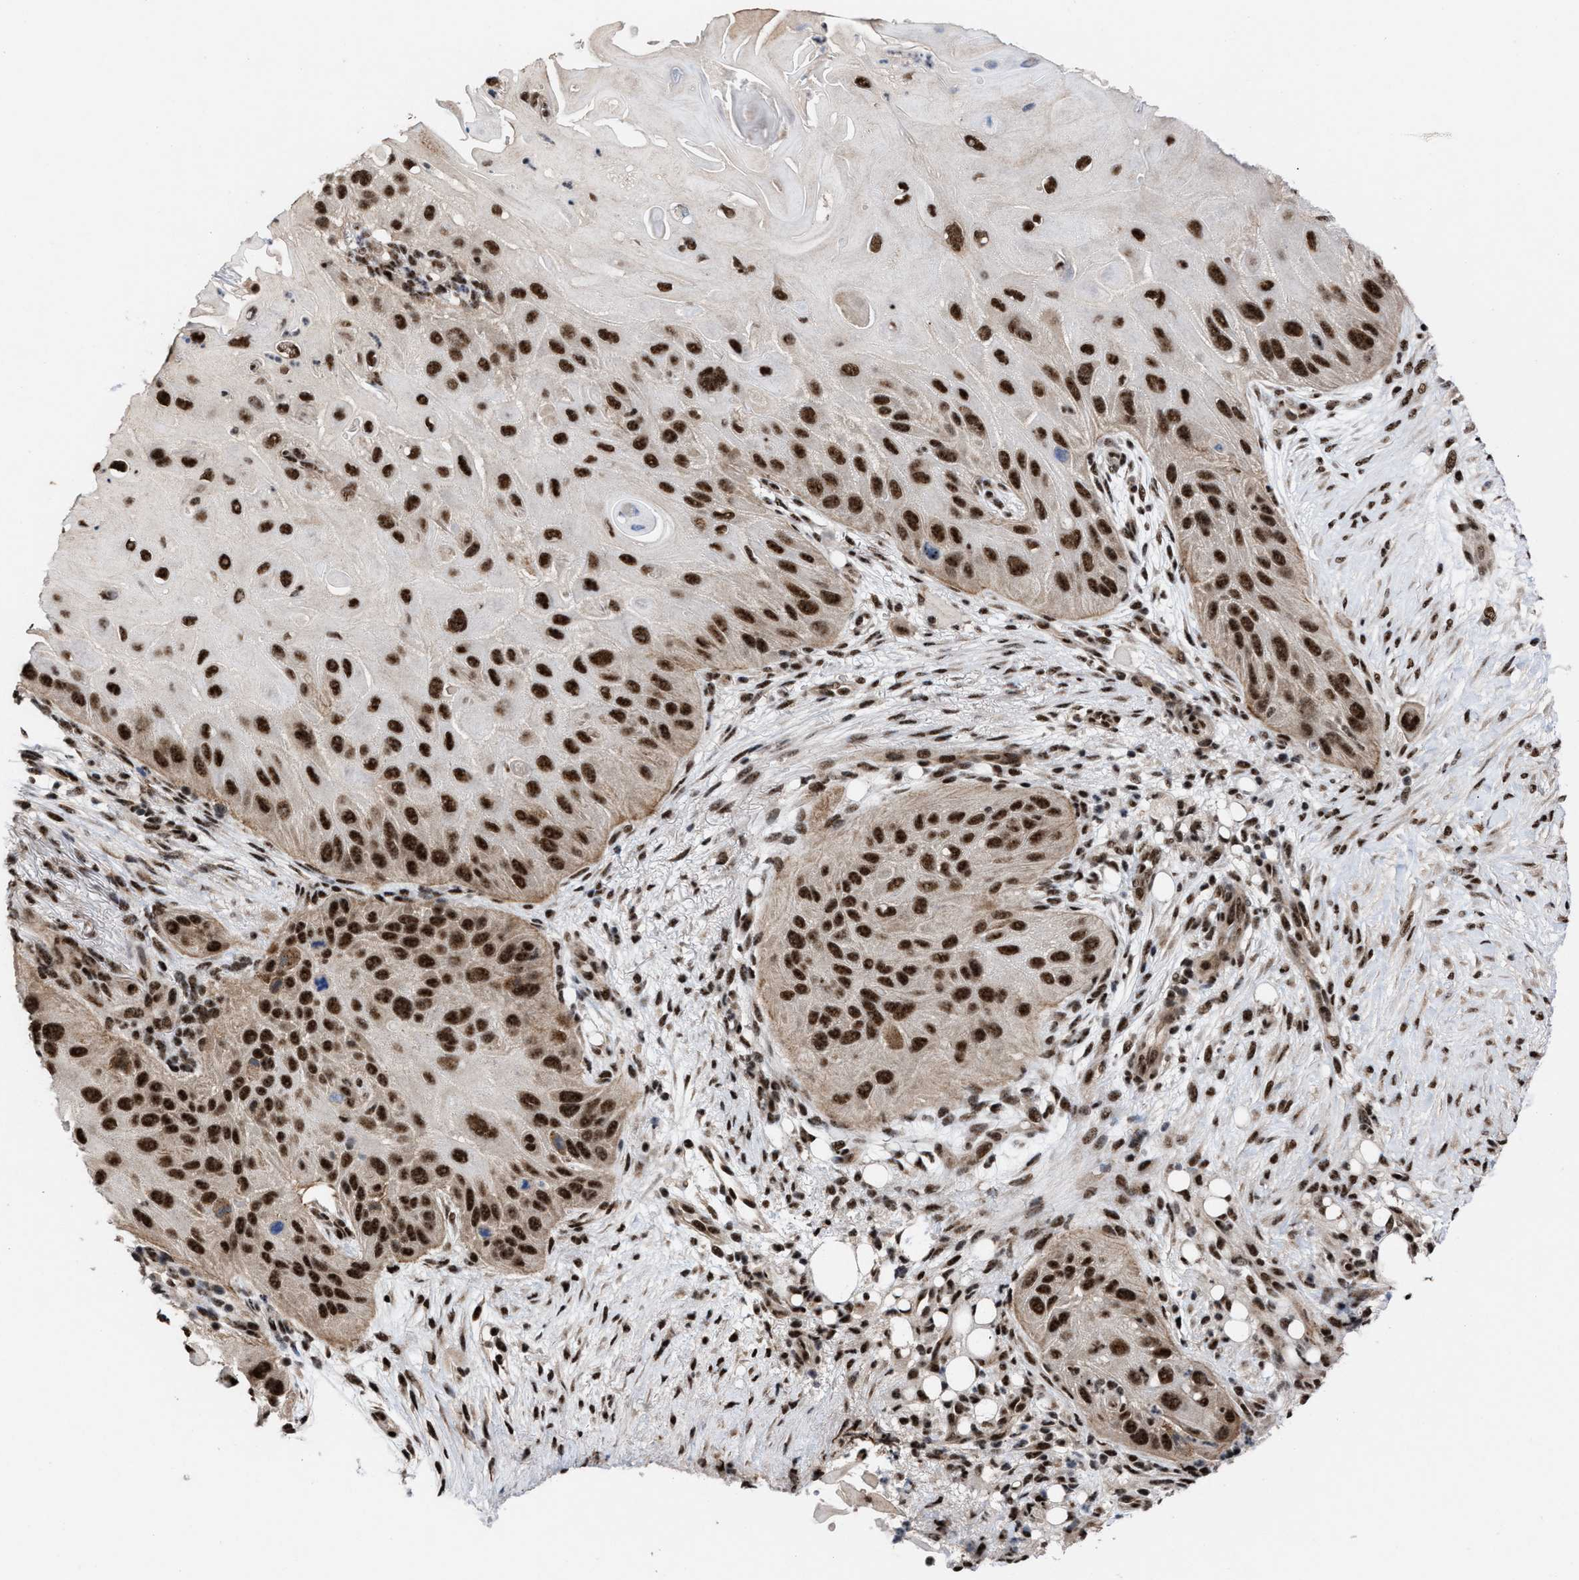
{"staining": {"intensity": "strong", "quantity": ">75%", "location": "cytoplasmic/membranous,nuclear"}, "tissue": "skin cancer", "cell_type": "Tumor cells", "image_type": "cancer", "snomed": [{"axis": "morphology", "description": "Squamous cell carcinoma, NOS"}, {"axis": "topography", "description": "Skin"}], "caption": "The micrograph demonstrates immunohistochemical staining of skin squamous cell carcinoma. There is strong cytoplasmic/membranous and nuclear staining is identified in about >75% of tumor cells.", "gene": "EIF4A3", "patient": {"sex": "female", "age": 77}}